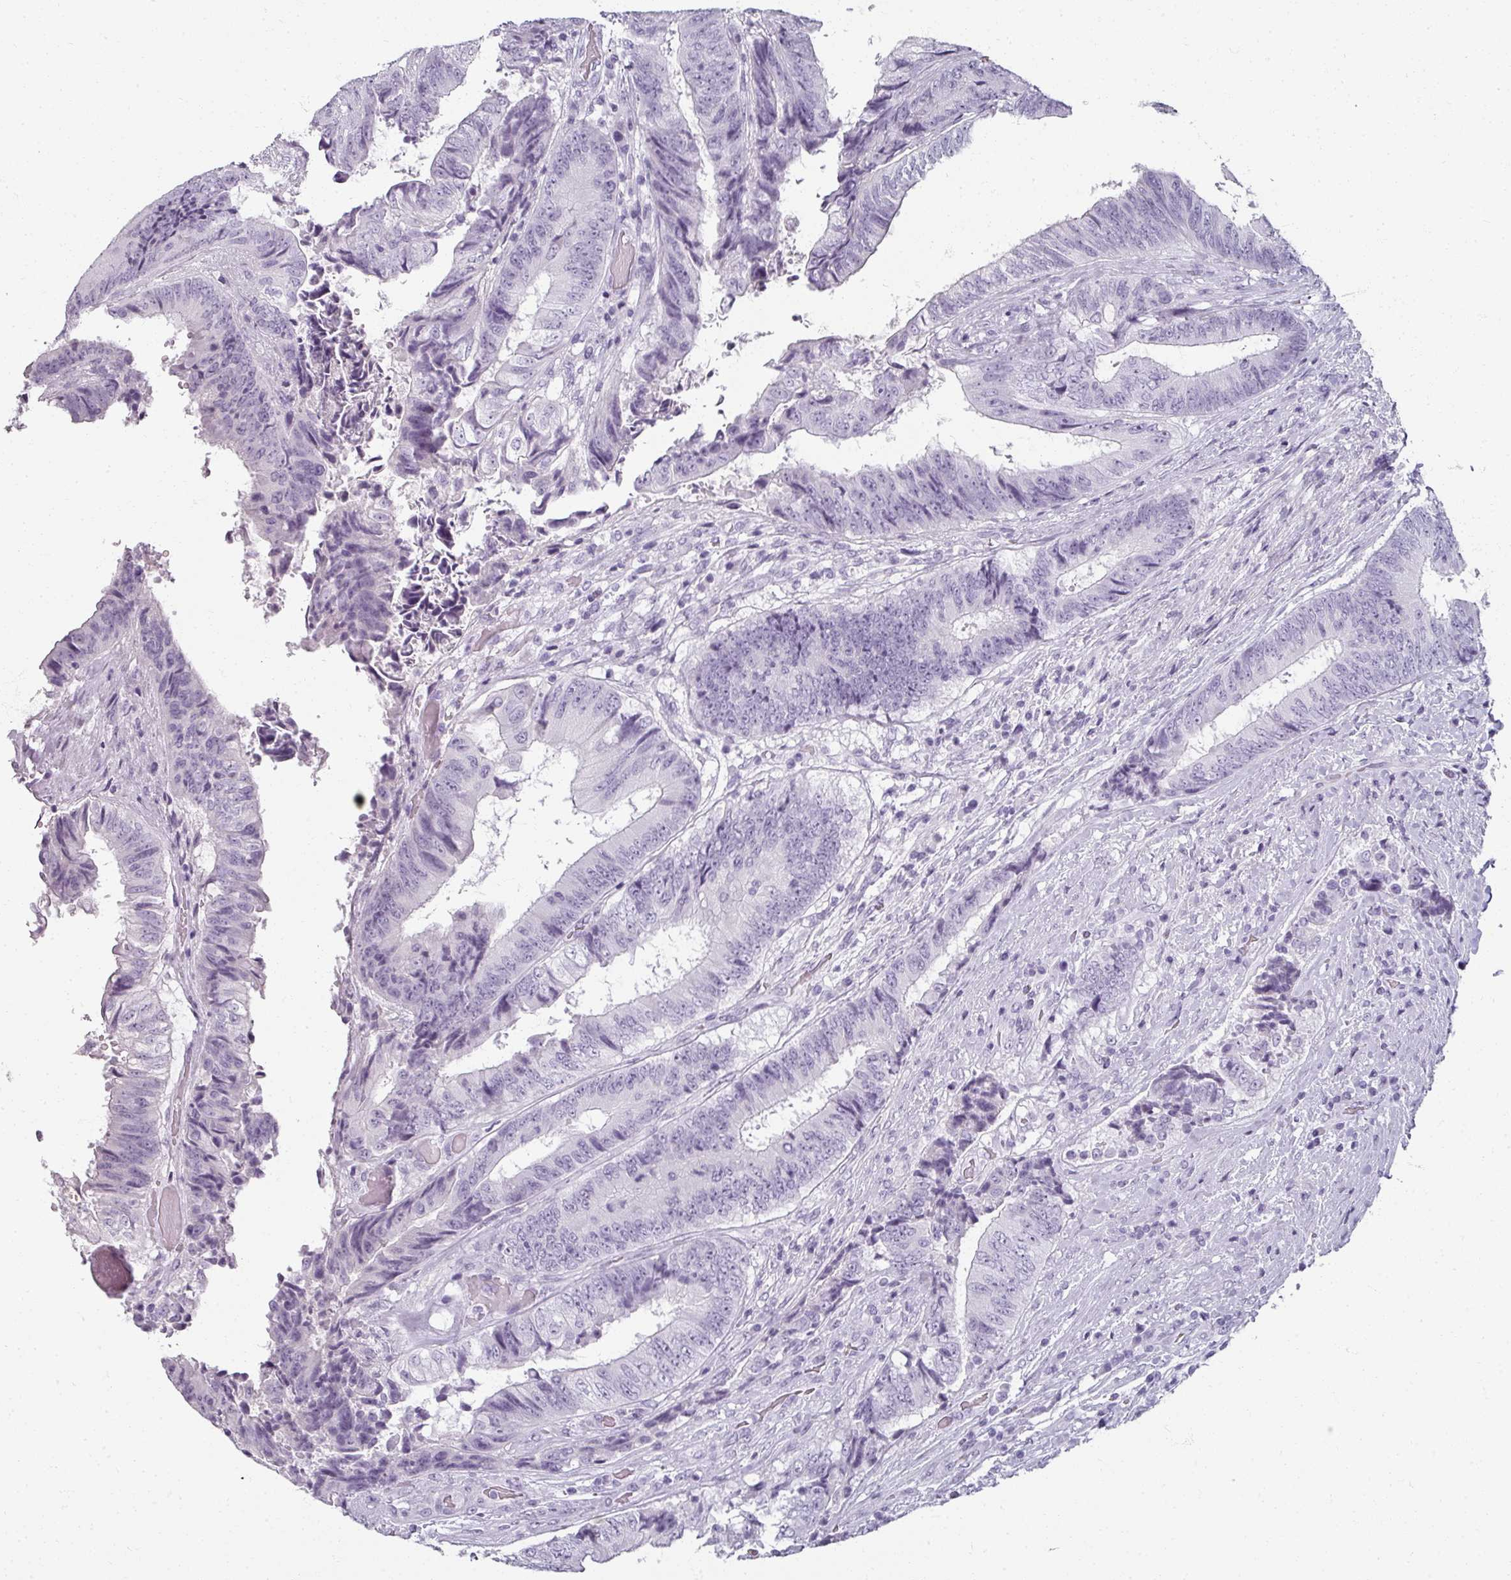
{"staining": {"intensity": "negative", "quantity": "none", "location": "none"}, "tissue": "colorectal cancer", "cell_type": "Tumor cells", "image_type": "cancer", "snomed": [{"axis": "morphology", "description": "Adenocarcinoma, NOS"}, {"axis": "topography", "description": "Rectum"}], "caption": "DAB (3,3'-diaminobenzidine) immunohistochemical staining of colorectal cancer (adenocarcinoma) exhibits no significant positivity in tumor cells.", "gene": "REG3G", "patient": {"sex": "male", "age": 72}}